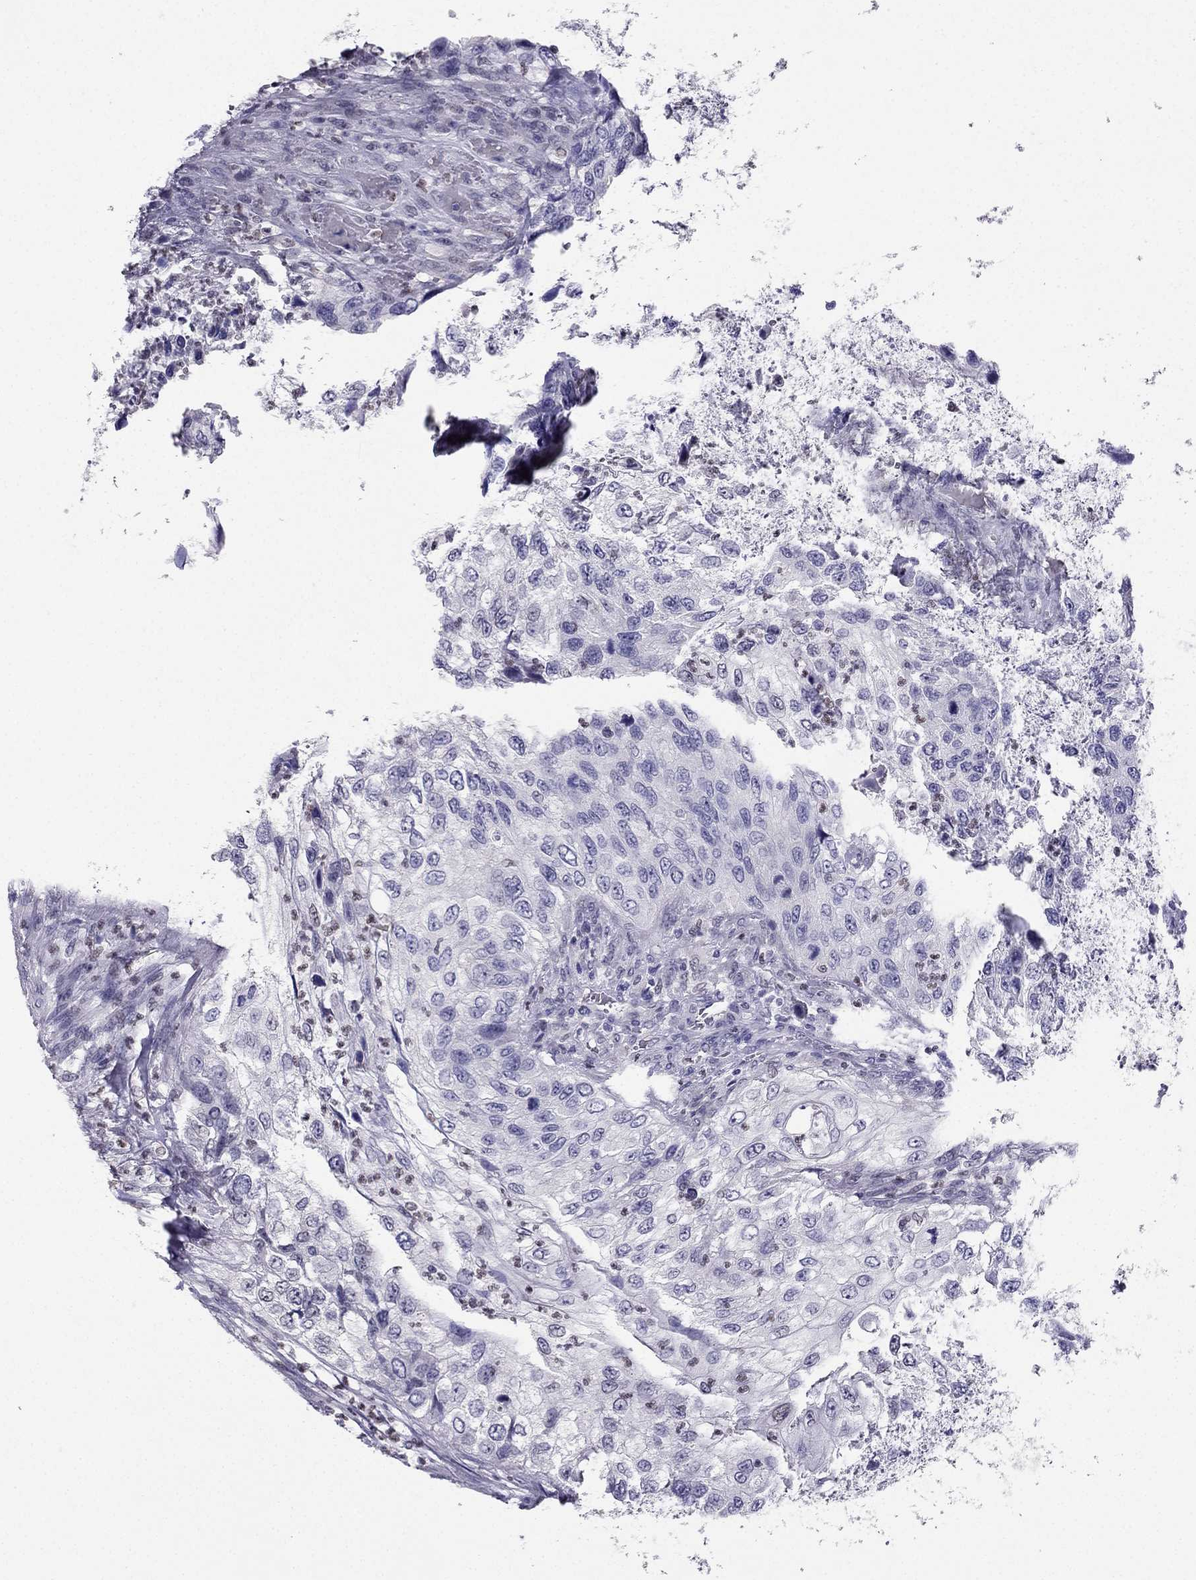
{"staining": {"intensity": "negative", "quantity": "none", "location": "none"}, "tissue": "urothelial cancer", "cell_type": "Tumor cells", "image_type": "cancer", "snomed": [{"axis": "morphology", "description": "Urothelial carcinoma, High grade"}, {"axis": "topography", "description": "Urinary bladder"}], "caption": "This is a image of immunohistochemistry staining of high-grade urothelial carcinoma, which shows no positivity in tumor cells.", "gene": "ARID3A", "patient": {"sex": "female", "age": 60}}